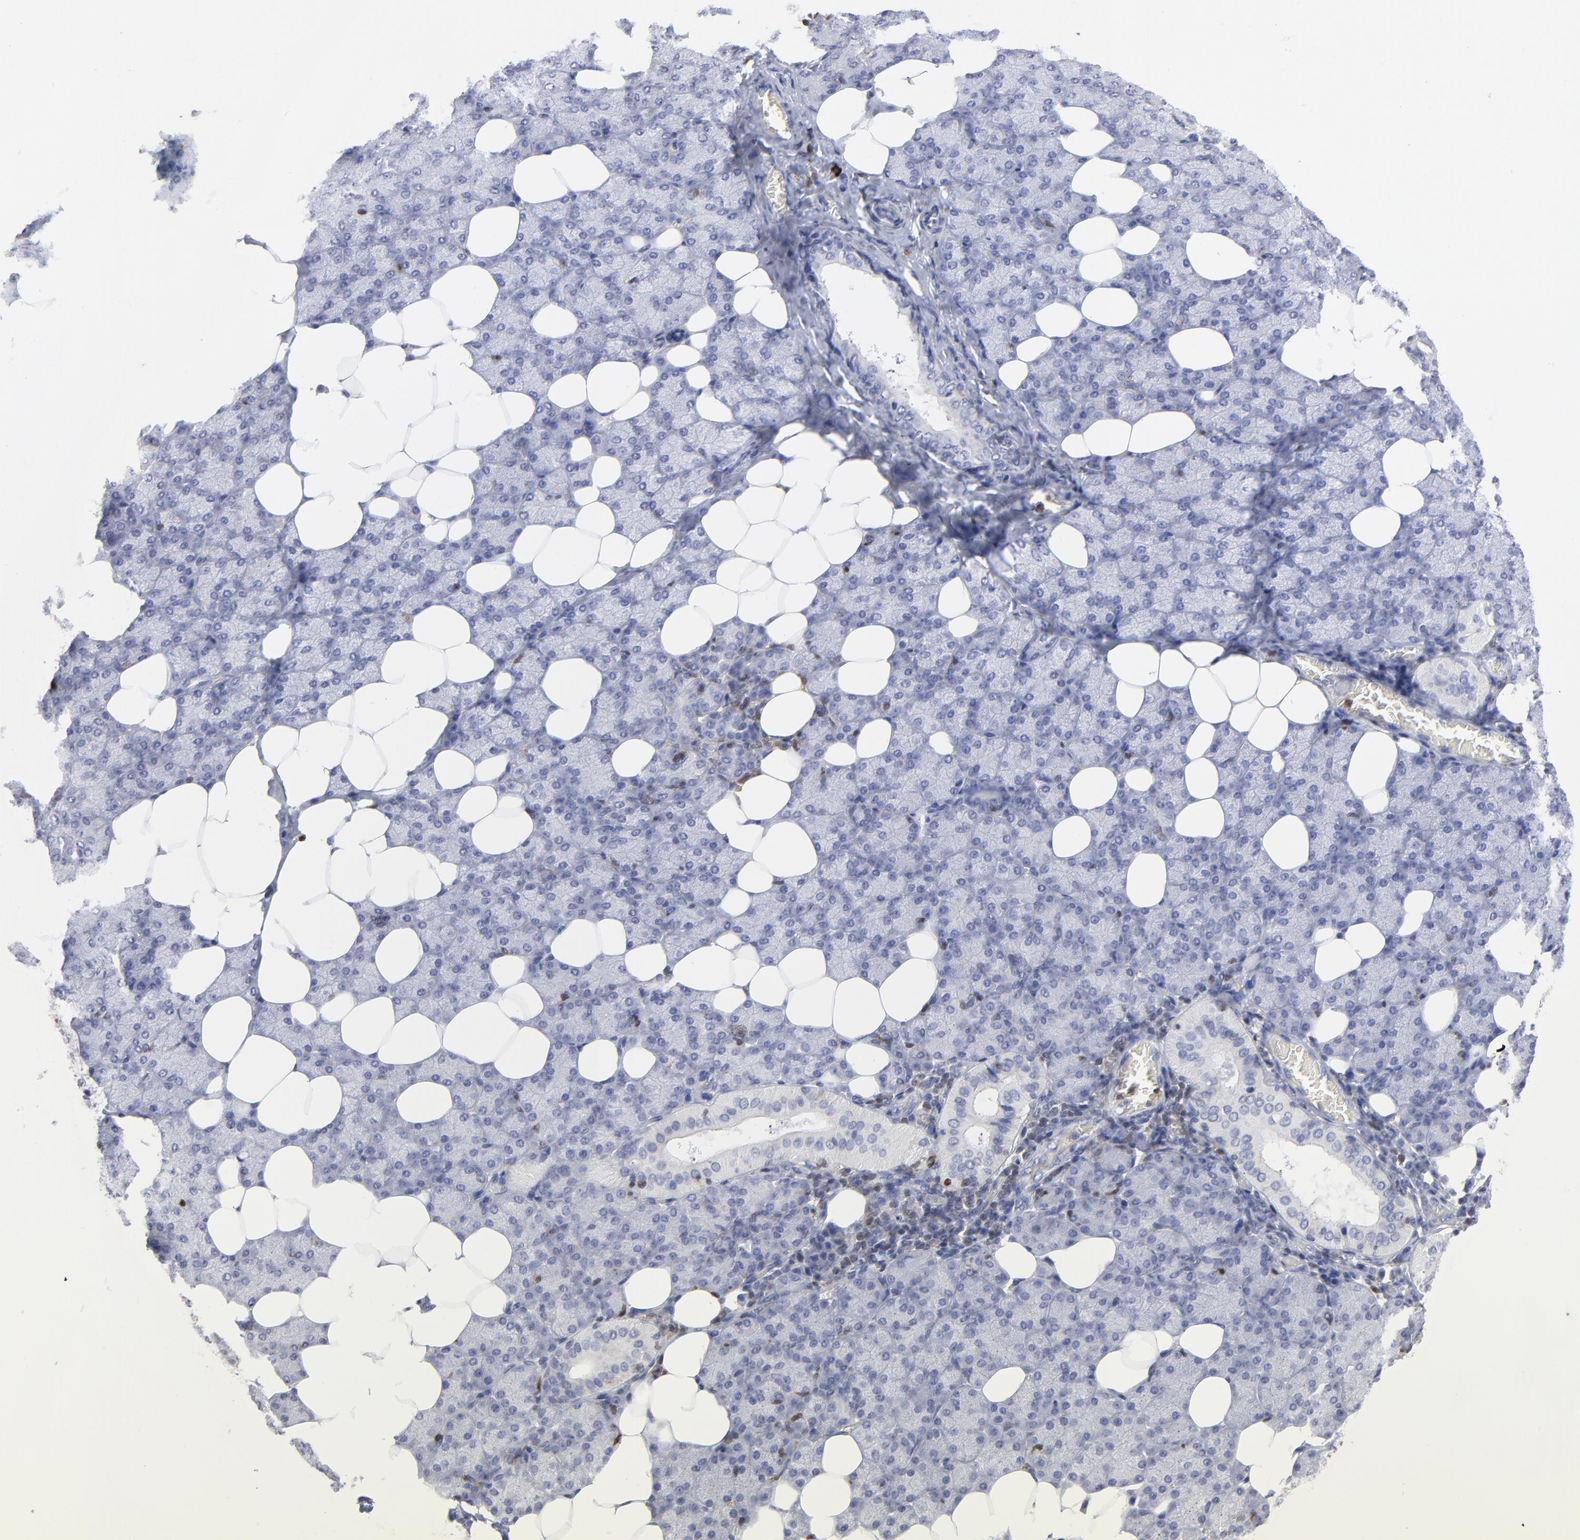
{"staining": {"intensity": "negative", "quantity": "none", "location": "none"}, "tissue": "salivary gland", "cell_type": "Glandular cells", "image_type": "normal", "snomed": [{"axis": "morphology", "description": "Normal tissue, NOS"}, {"axis": "topography", "description": "Lymph node"}, {"axis": "topography", "description": "Salivary gland"}], "caption": "Immunohistochemistry (IHC) of unremarkable salivary gland shows no staining in glandular cells. (Brightfield microscopy of DAB immunohistochemistry (IHC) at high magnification).", "gene": "TBXT", "patient": {"sex": "male", "age": 8}}